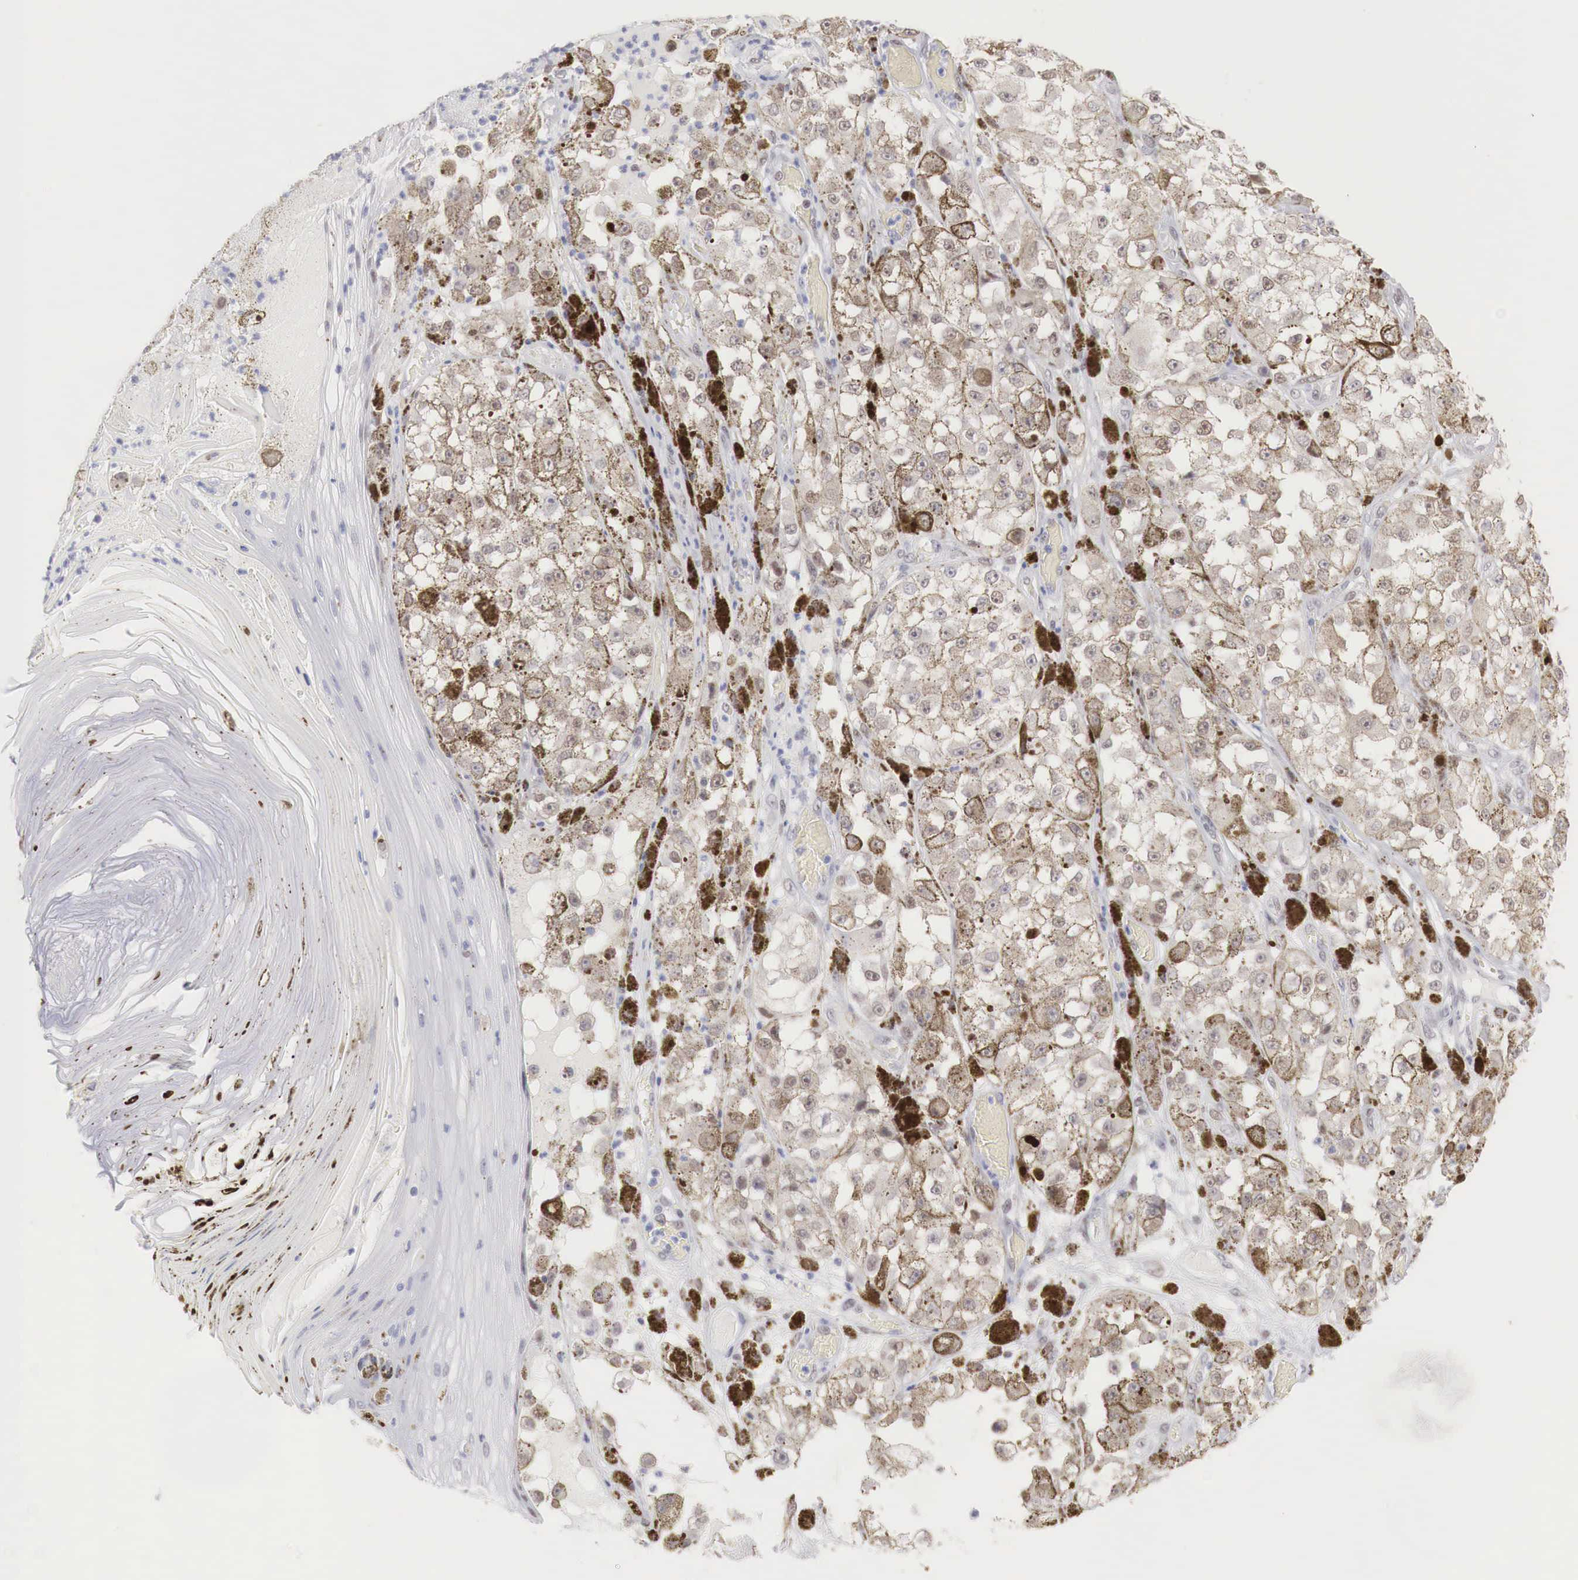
{"staining": {"intensity": "negative", "quantity": "none", "location": "none"}, "tissue": "melanoma", "cell_type": "Tumor cells", "image_type": "cancer", "snomed": [{"axis": "morphology", "description": "Malignant melanoma, NOS"}, {"axis": "topography", "description": "Skin"}], "caption": "A high-resolution image shows IHC staining of malignant melanoma, which demonstrates no significant positivity in tumor cells.", "gene": "FOXP2", "patient": {"sex": "male", "age": 67}}